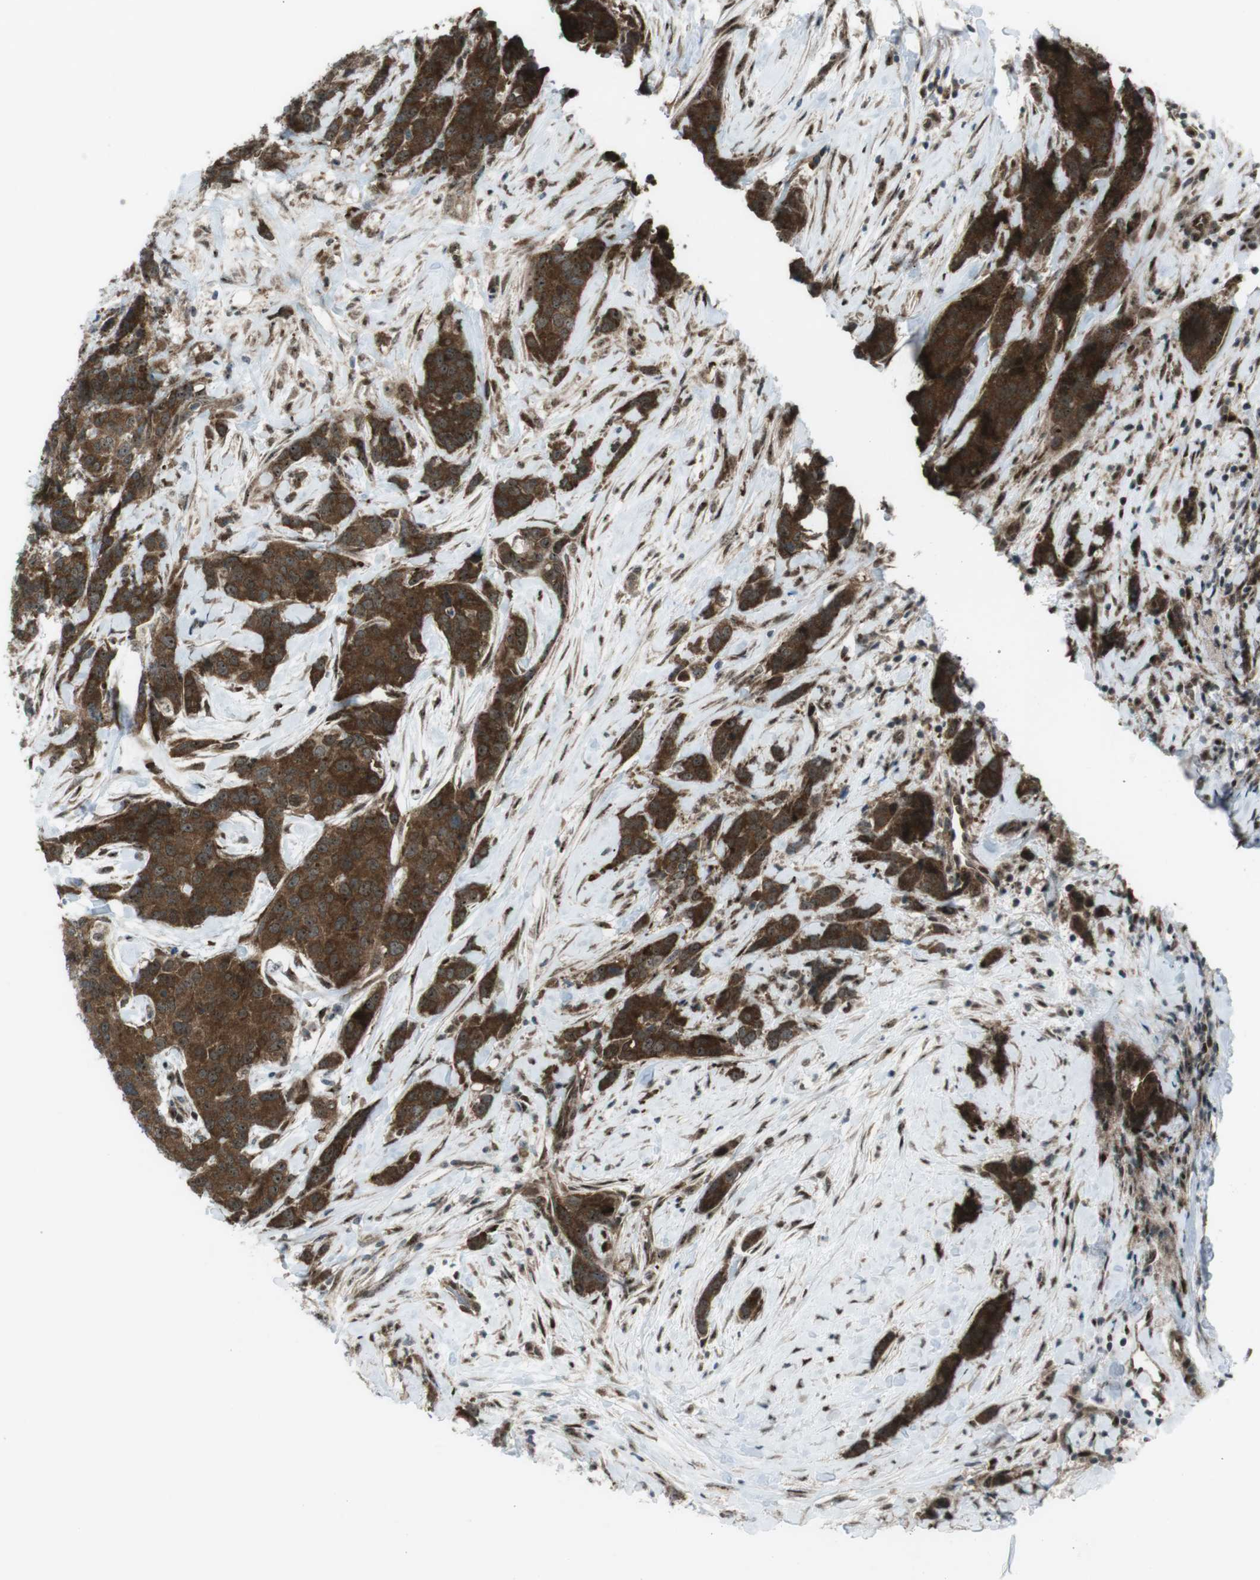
{"staining": {"intensity": "strong", "quantity": ">75%", "location": "cytoplasmic/membranous"}, "tissue": "breast cancer", "cell_type": "Tumor cells", "image_type": "cancer", "snomed": [{"axis": "morphology", "description": "Lobular carcinoma"}, {"axis": "topography", "description": "Breast"}], "caption": "About >75% of tumor cells in lobular carcinoma (breast) demonstrate strong cytoplasmic/membranous protein staining as visualized by brown immunohistochemical staining.", "gene": "CSNK1D", "patient": {"sex": "female", "age": 59}}